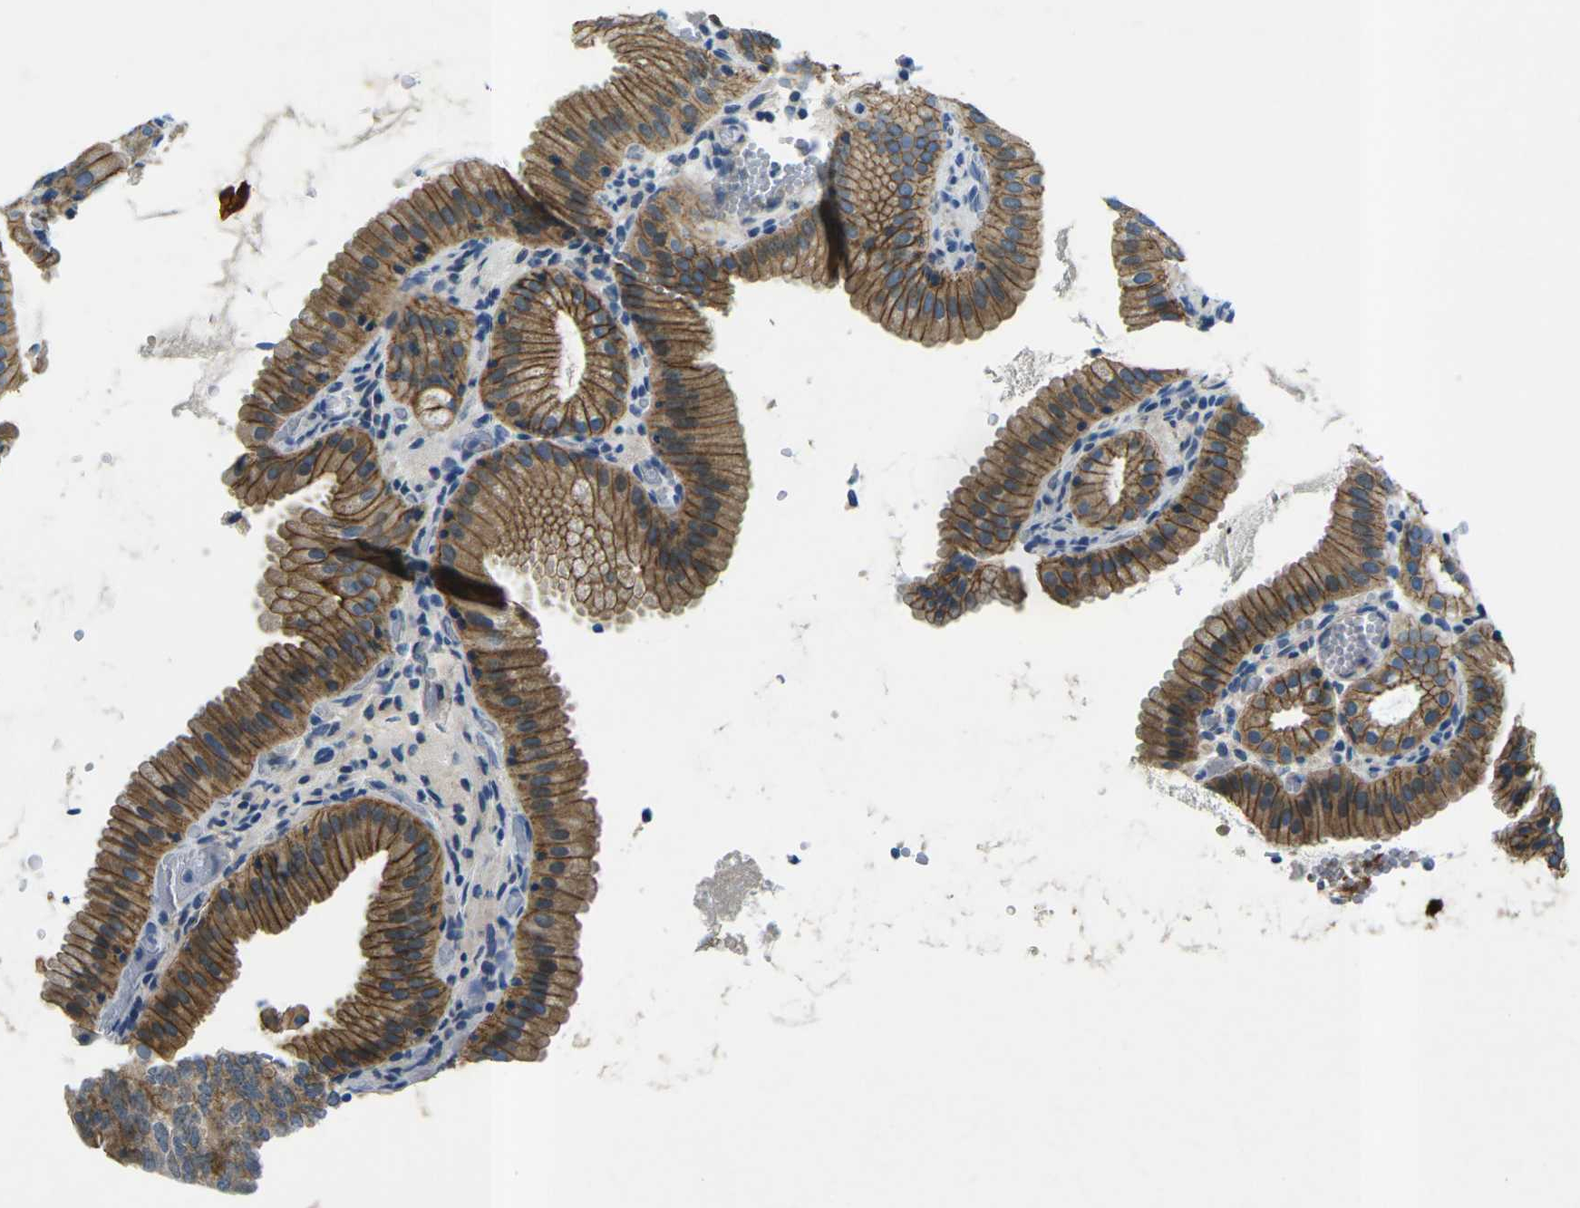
{"staining": {"intensity": "strong", "quantity": ">75%", "location": "cytoplasmic/membranous"}, "tissue": "gallbladder", "cell_type": "Glandular cells", "image_type": "normal", "snomed": [{"axis": "morphology", "description": "Normal tissue, NOS"}, {"axis": "topography", "description": "Gallbladder"}], "caption": "Immunohistochemistry (IHC) histopathology image of benign gallbladder: gallbladder stained using immunohistochemistry (IHC) displays high levels of strong protein expression localized specifically in the cytoplasmic/membranous of glandular cells, appearing as a cytoplasmic/membranous brown color.", "gene": "CTNND1", "patient": {"sex": "male", "age": 54}}